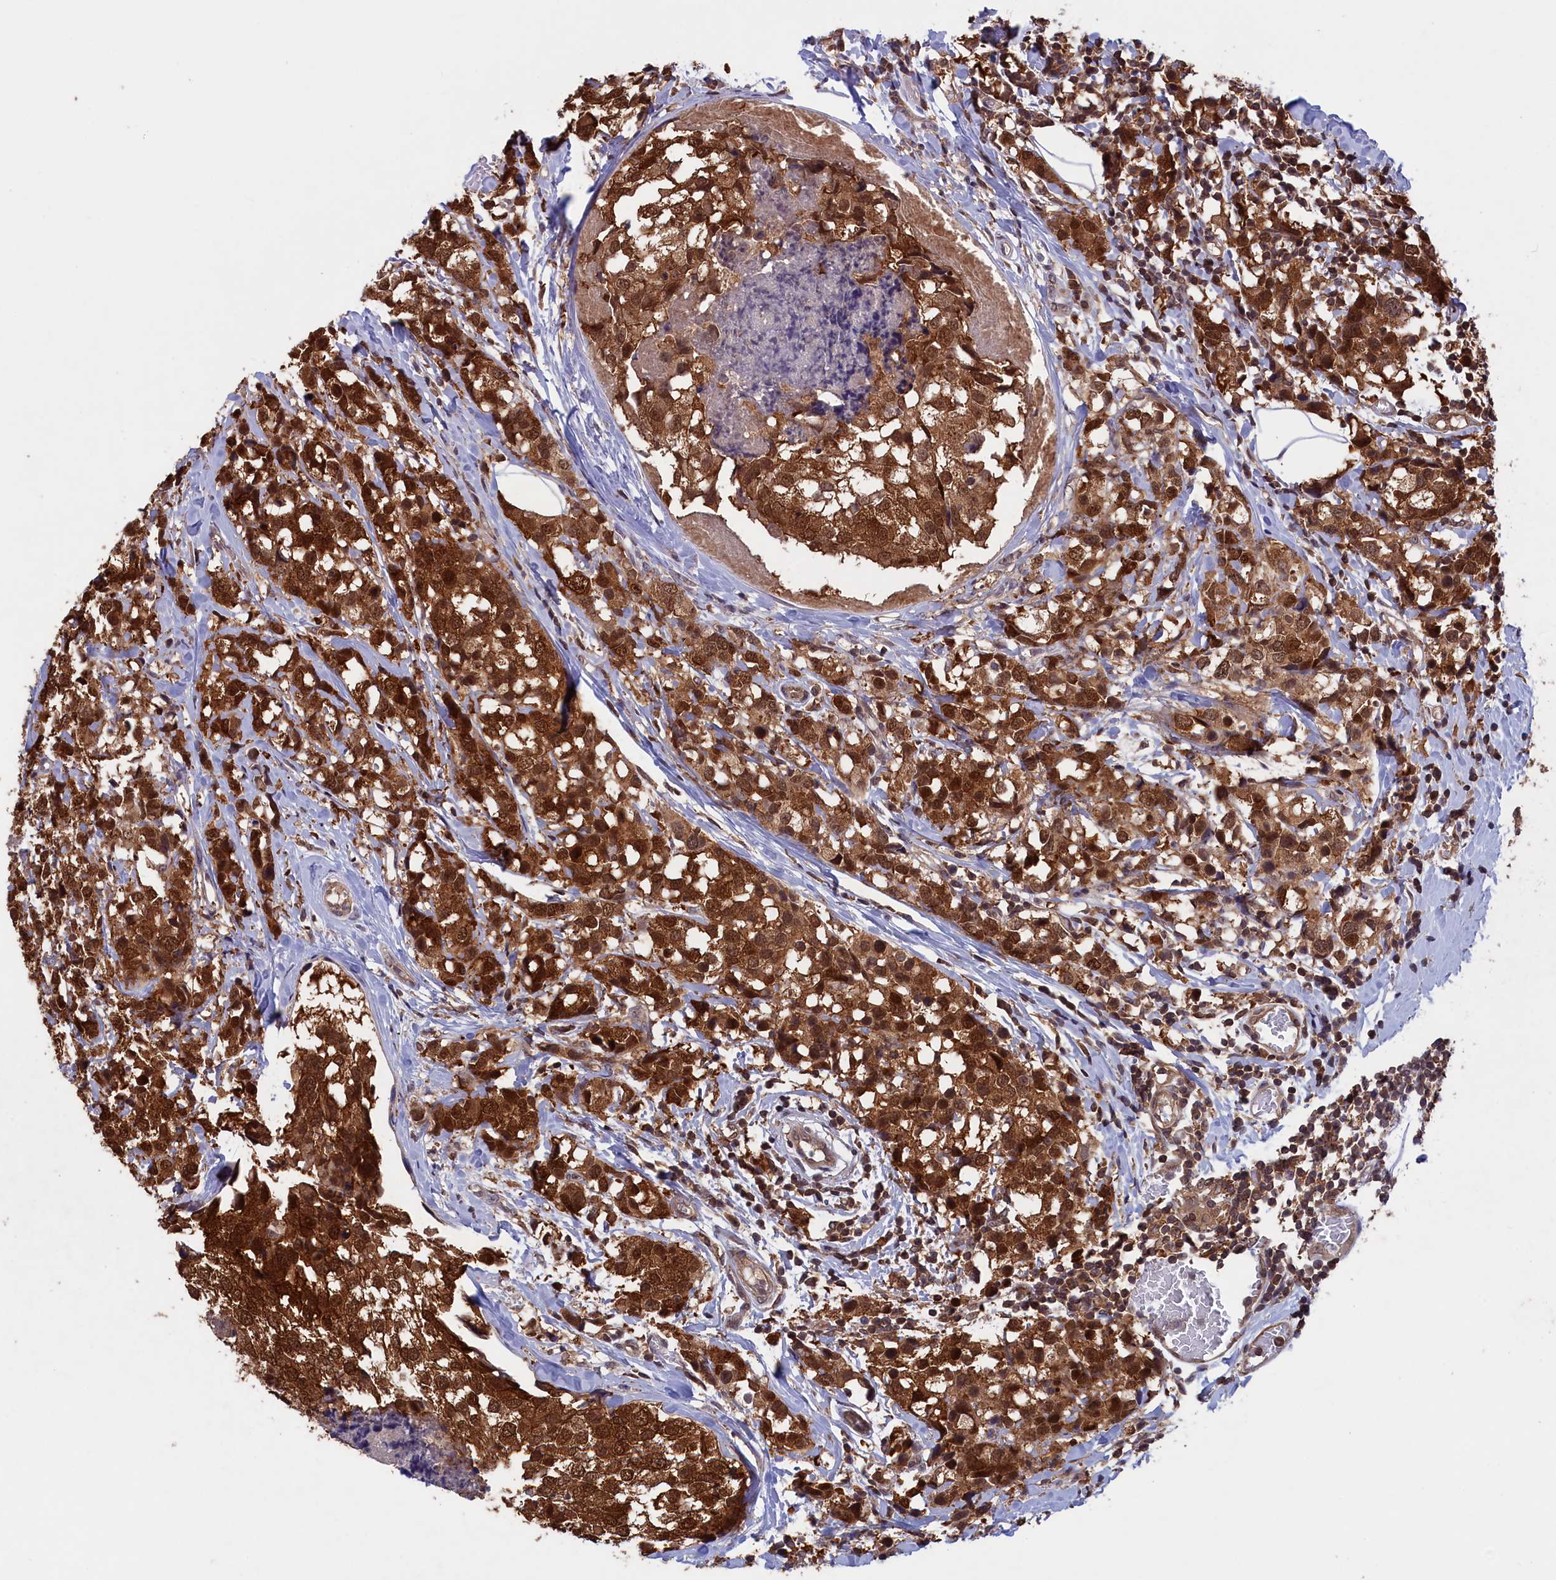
{"staining": {"intensity": "strong", "quantity": ">75%", "location": "cytoplasmic/membranous,nuclear"}, "tissue": "breast cancer", "cell_type": "Tumor cells", "image_type": "cancer", "snomed": [{"axis": "morphology", "description": "Lobular carcinoma"}, {"axis": "topography", "description": "Breast"}], "caption": "Breast cancer tissue exhibits strong cytoplasmic/membranous and nuclear staining in about >75% of tumor cells, visualized by immunohistochemistry. (DAB (3,3'-diaminobenzidine) IHC with brightfield microscopy, high magnification).", "gene": "JPT2", "patient": {"sex": "female", "age": 59}}